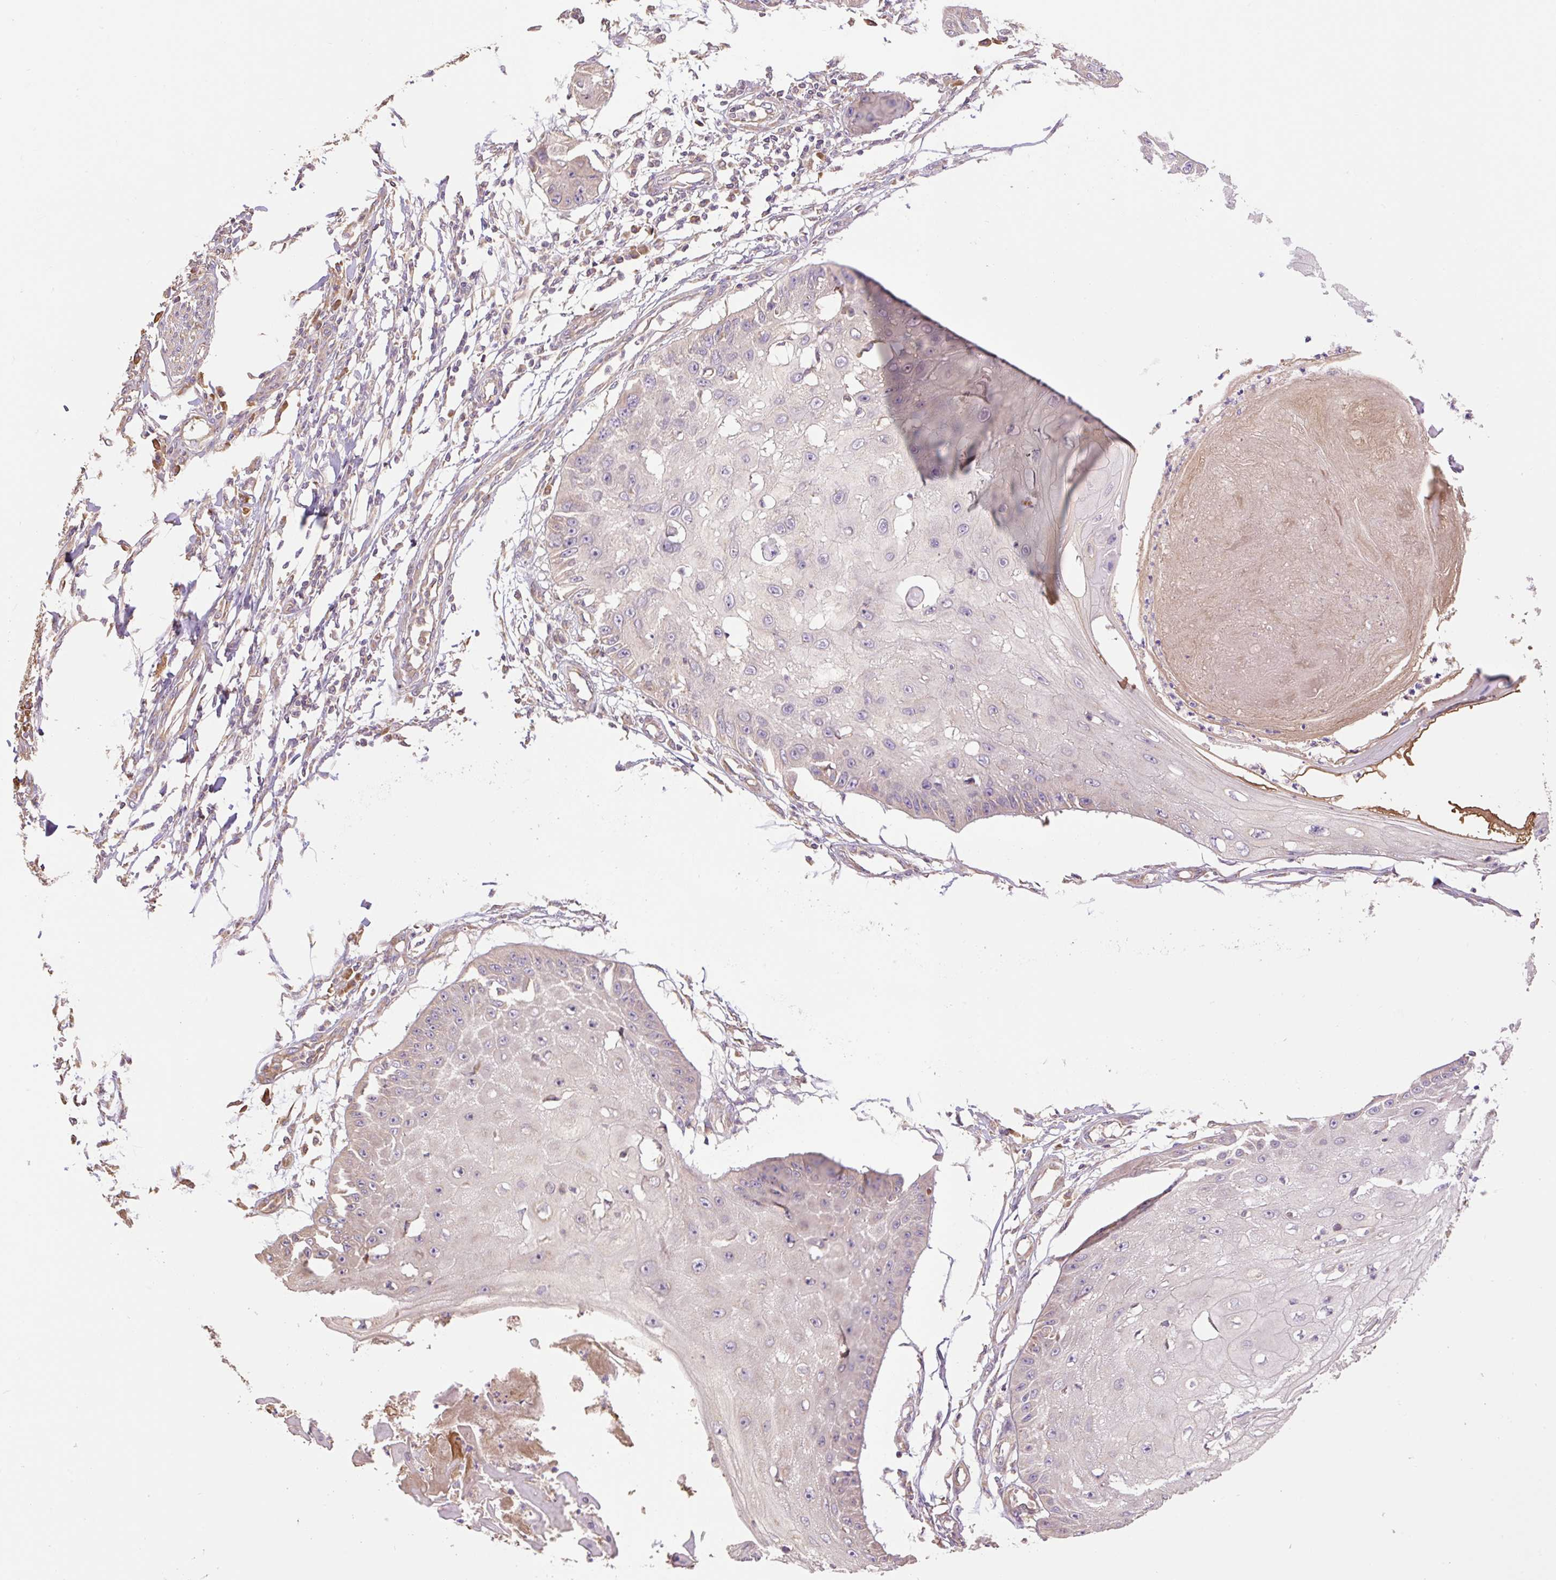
{"staining": {"intensity": "negative", "quantity": "none", "location": "none"}, "tissue": "skin cancer", "cell_type": "Tumor cells", "image_type": "cancer", "snomed": [{"axis": "morphology", "description": "Squamous cell carcinoma, NOS"}, {"axis": "topography", "description": "Skin"}], "caption": "Tumor cells show no significant protein positivity in squamous cell carcinoma (skin).", "gene": "DESI1", "patient": {"sex": "male", "age": 70}}